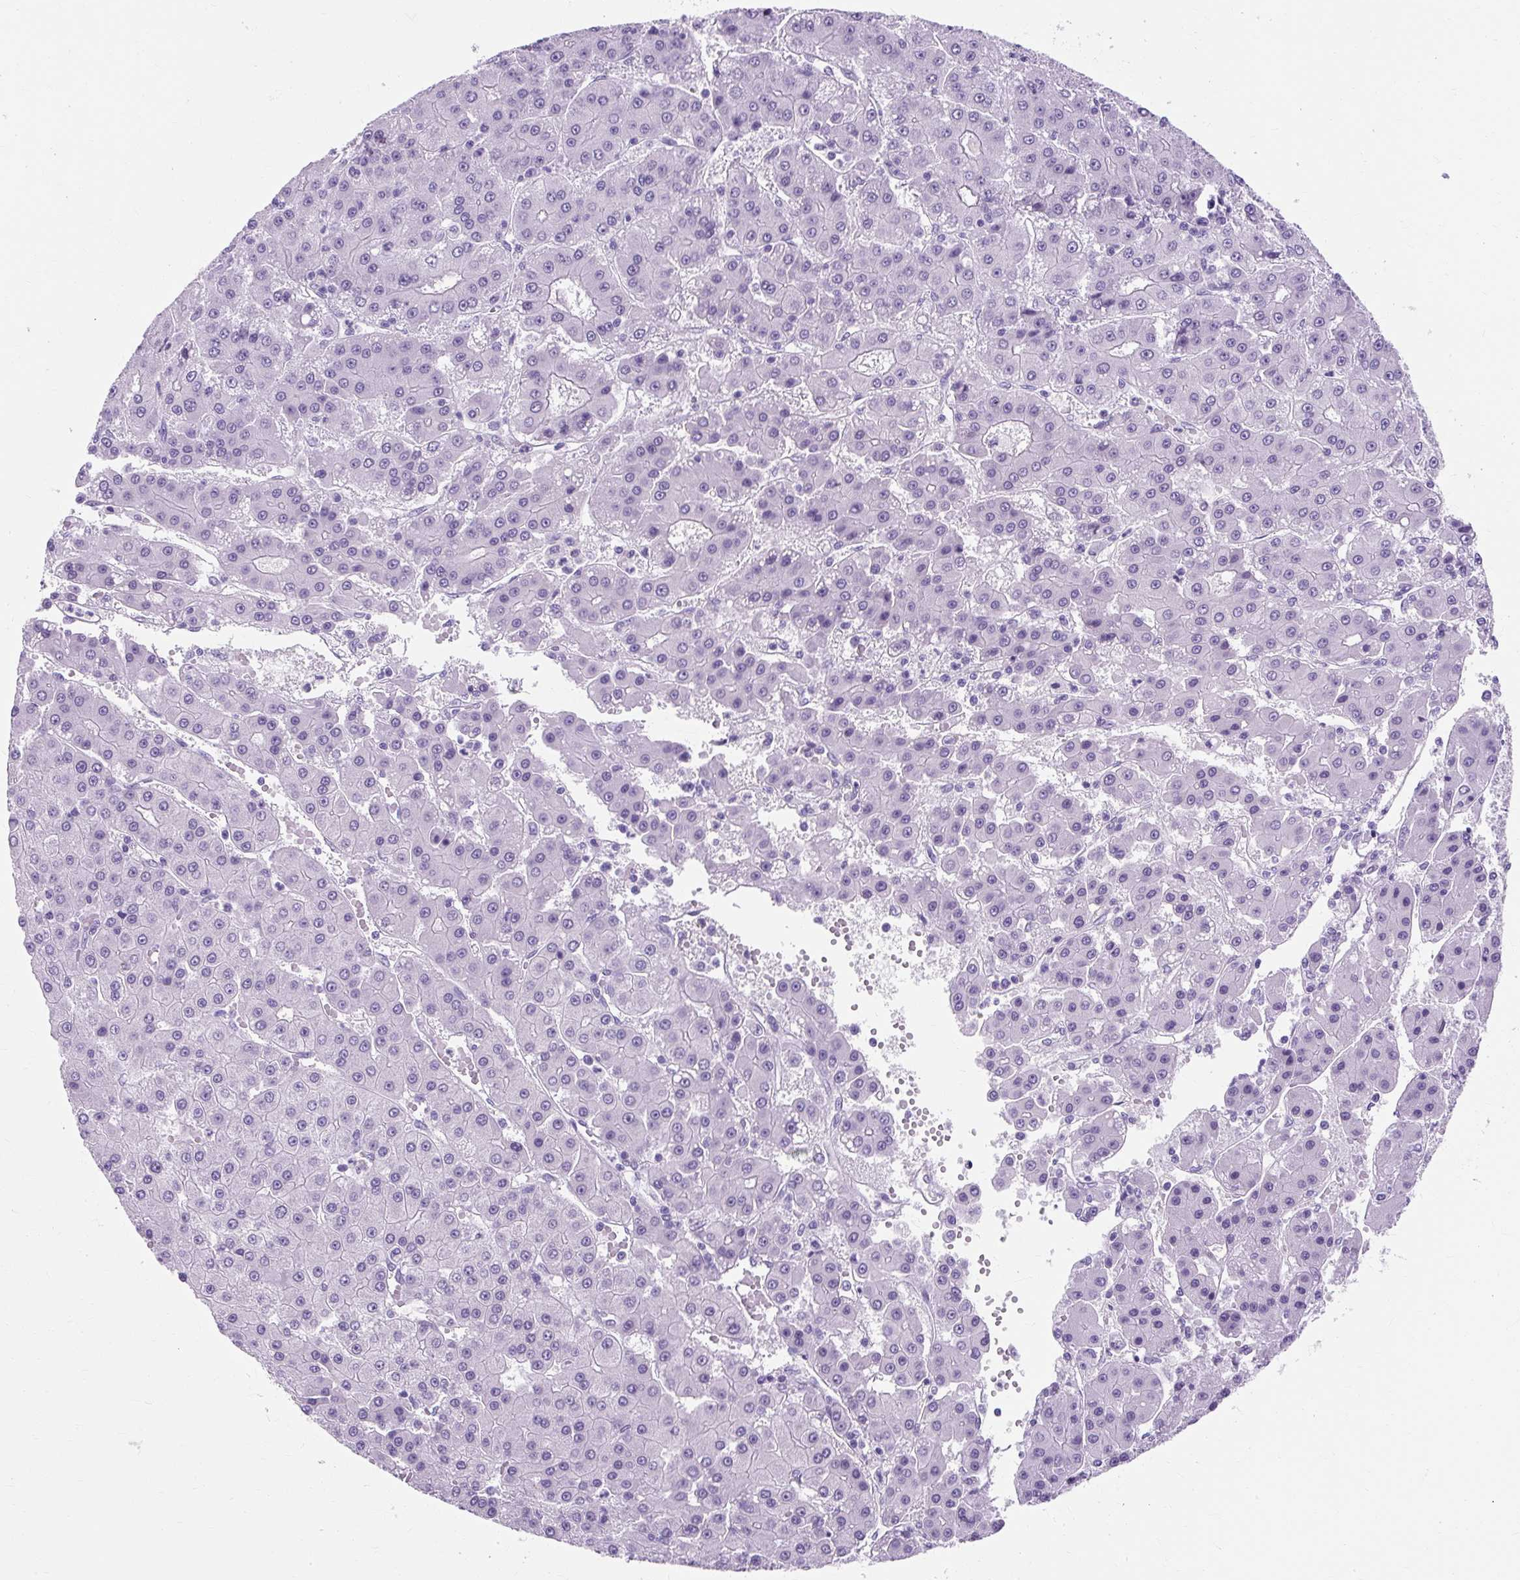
{"staining": {"intensity": "negative", "quantity": "none", "location": "none"}, "tissue": "liver cancer", "cell_type": "Tumor cells", "image_type": "cancer", "snomed": [{"axis": "morphology", "description": "Carcinoma, Hepatocellular, NOS"}, {"axis": "topography", "description": "Liver"}], "caption": "Immunohistochemical staining of human liver cancer demonstrates no significant staining in tumor cells.", "gene": "RYBP", "patient": {"sex": "male", "age": 76}}